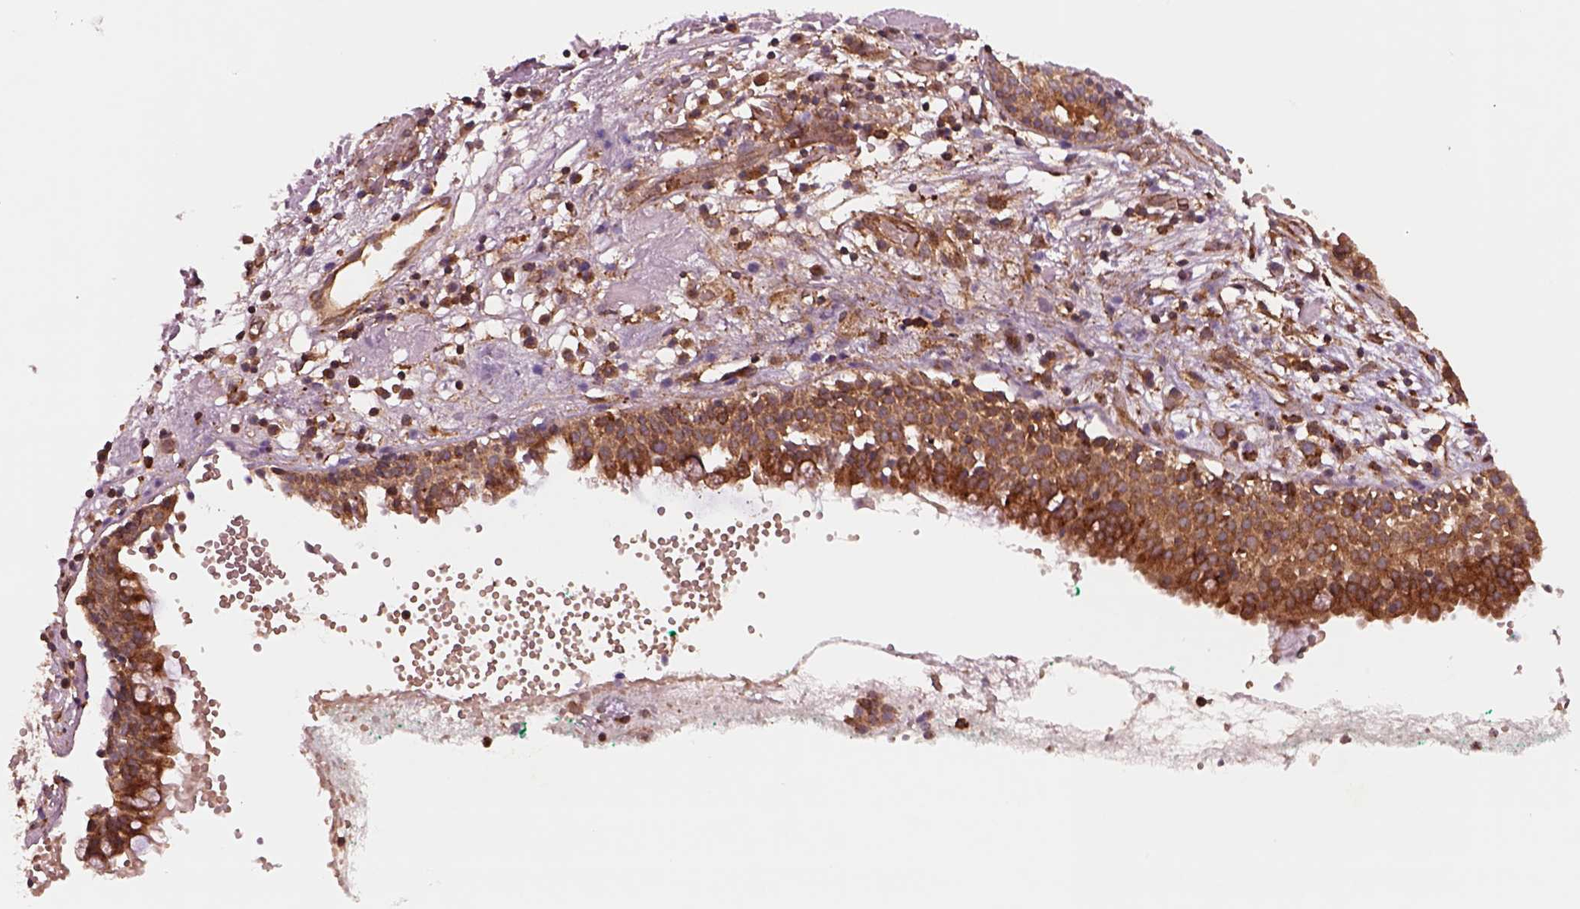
{"staining": {"intensity": "strong", "quantity": ">75%", "location": "cytoplasmic/membranous"}, "tissue": "nasopharynx", "cell_type": "Respiratory epithelial cells", "image_type": "normal", "snomed": [{"axis": "morphology", "description": "Normal tissue, NOS"}, {"axis": "morphology", "description": "Basal cell carcinoma"}, {"axis": "topography", "description": "Cartilage tissue"}, {"axis": "topography", "description": "Nasopharynx"}, {"axis": "topography", "description": "Oral tissue"}], "caption": "This micrograph reveals normal nasopharynx stained with immunohistochemistry (IHC) to label a protein in brown. The cytoplasmic/membranous of respiratory epithelial cells show strong positivity for the protein. Nuclei are counter-stained blue.", "gene": "WASHC2A", "patient": {"sex": "female", "age": 77}}